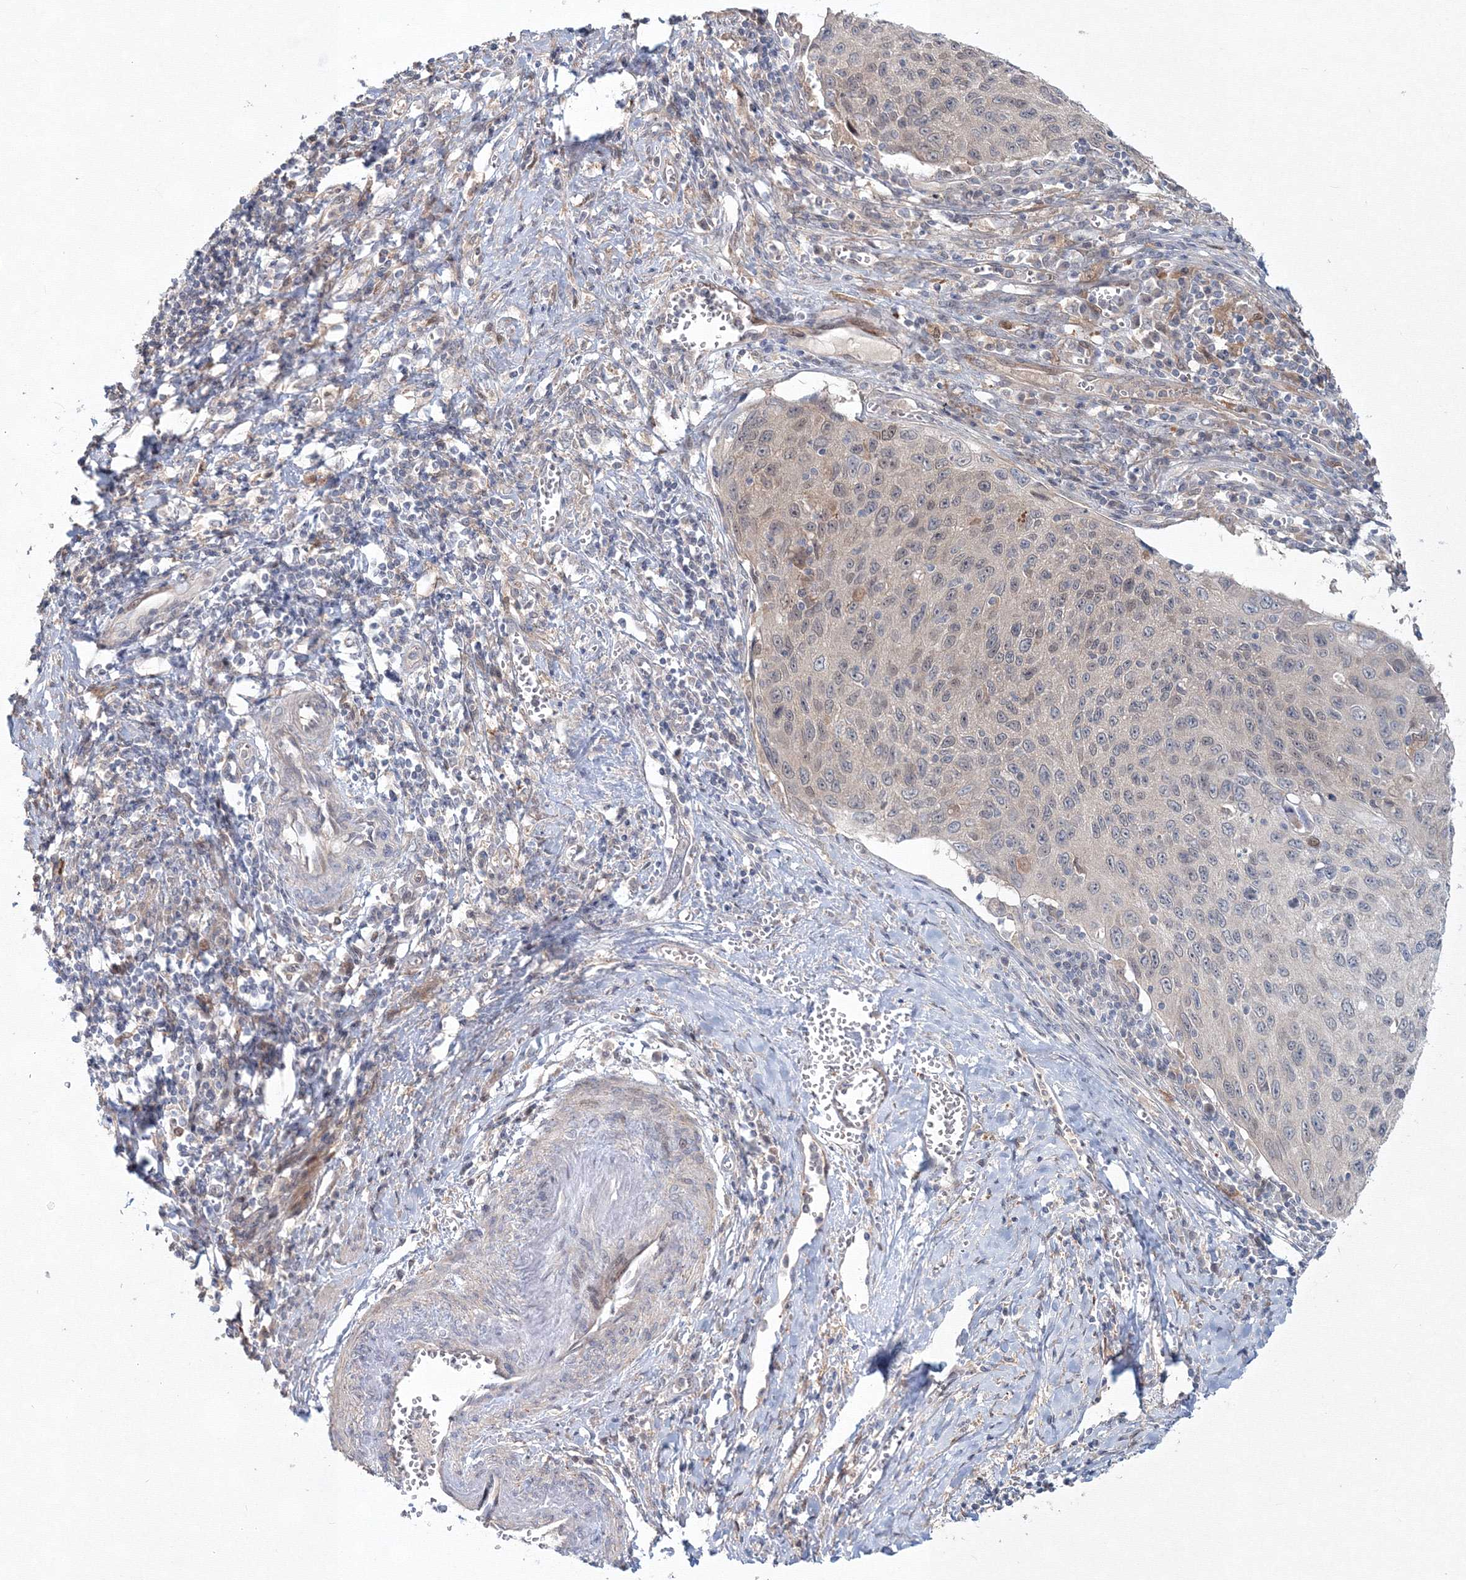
{"staining": {"intensity": "negative", "quantity": "none", "location": "none"}, "tissue": "cervical cancer", "cell_type": "Tumor cells", "image_type": "cancer", "snomed": [{"axis": "morphology", "description": "Squamous cell carcinoma, NOS"}, {"axis": "topography", "description": "Cervix"}], "caption": "Immunohistochemical staining of cervical cancer displays no significant staining in tumor cells.", "gene": "MKRN2", "patient": {"sex": "female", "age": 53}}